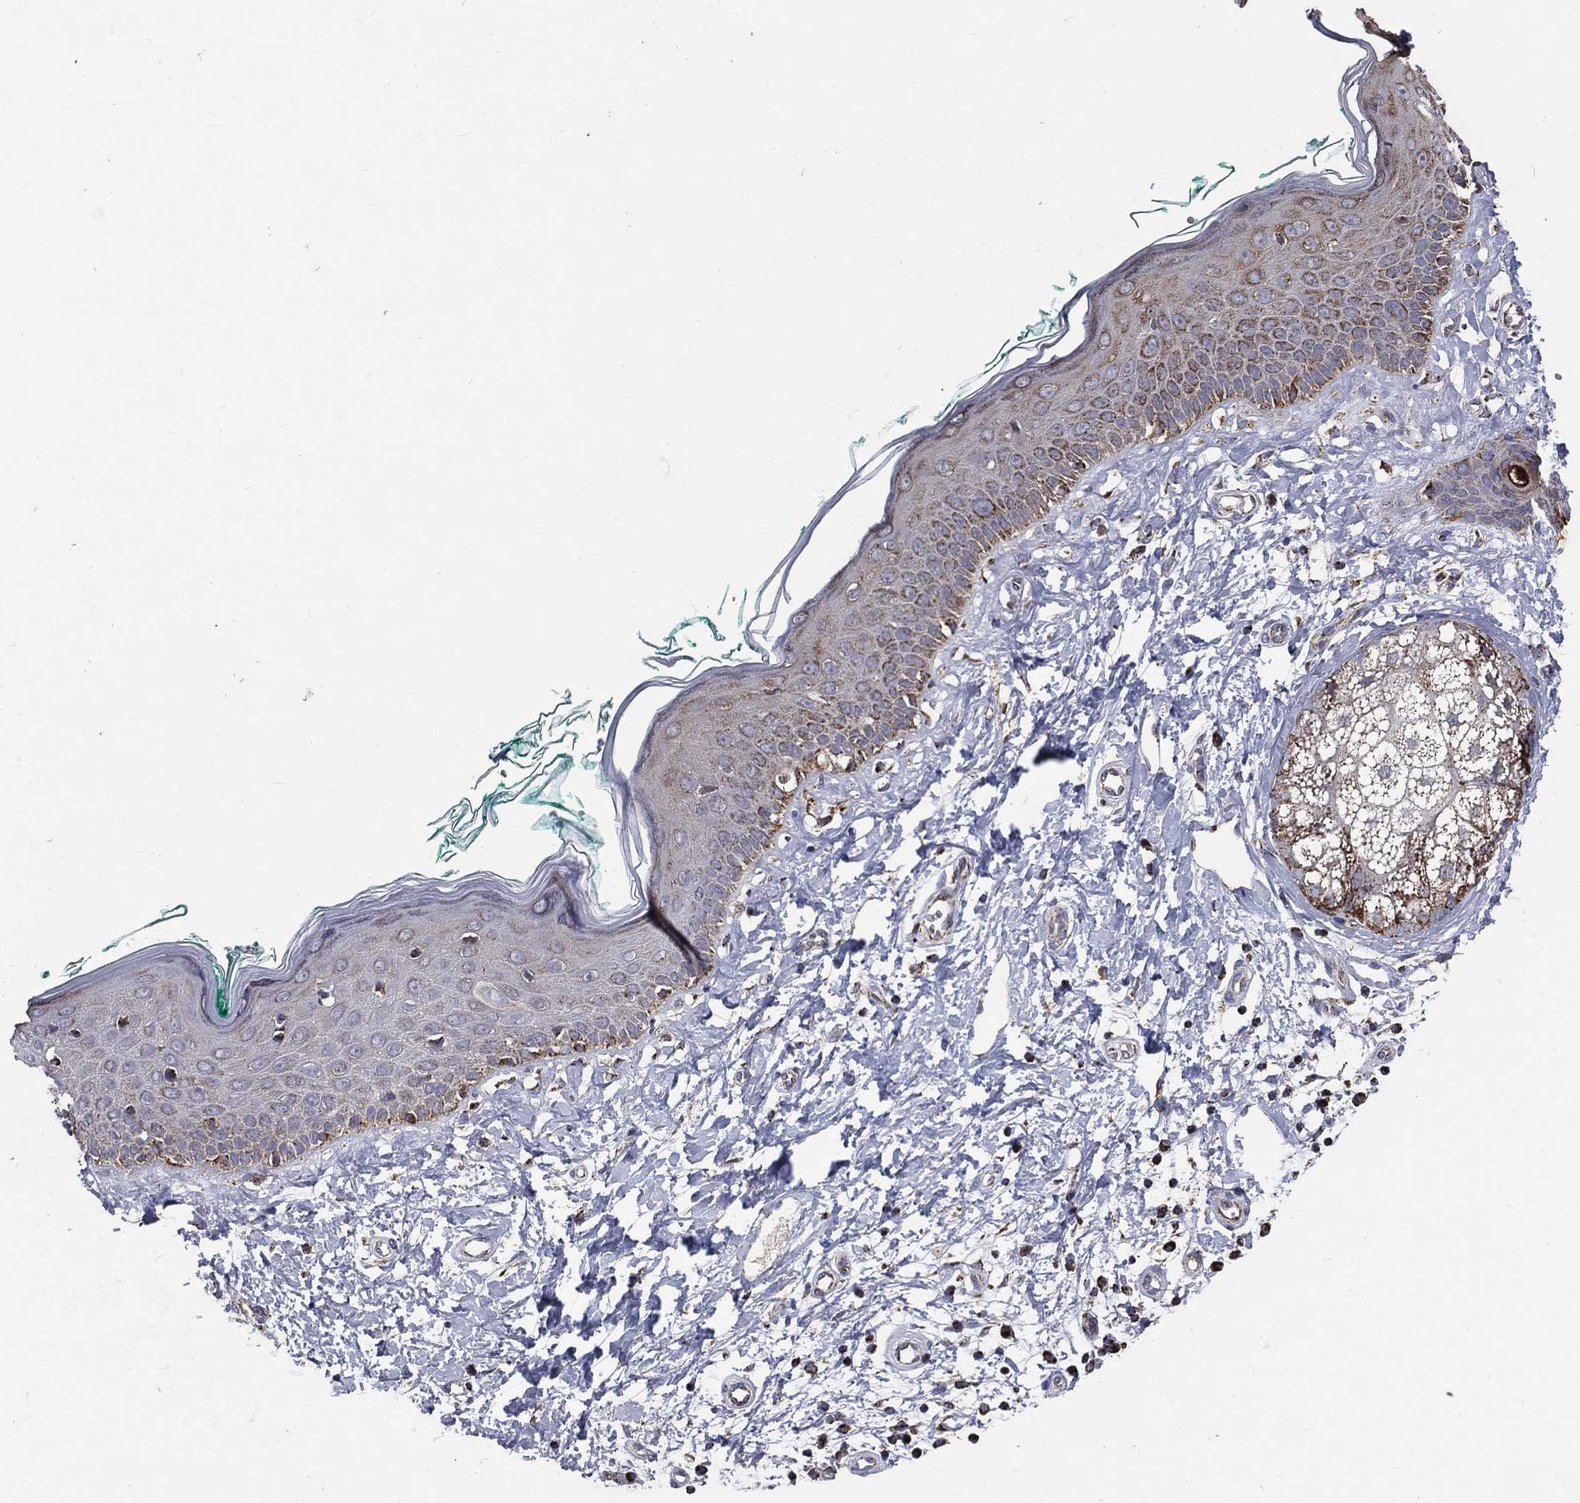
{"staining": {"intensity": "strong", "quantity": ">75%", "location": "cytoplasmic/membranous"}, "tissue": "skin", "cell_type": "Fibroblasts", "image_type": "normal", "snomed": [{"axis": "morphology", "description": "Normal tissue, NOS"}, {"axis": "morphology", "description": "Basal cell carcinoma"}, {"axis": "topography", "description": "Skin"}], "caption": "Protein staining demonstrates strong cytoplasmic/membranous expression in about >75% of fibroblasts in benign skin. The protein of interest is stained brown, and the nuclei are stained in blue (DAB (3,3'-diaminobenzidine) IHC with brightfield microscopy, high magnification).", "gene": "GOT2", "patient": {"sex": "male", "age": 33}}